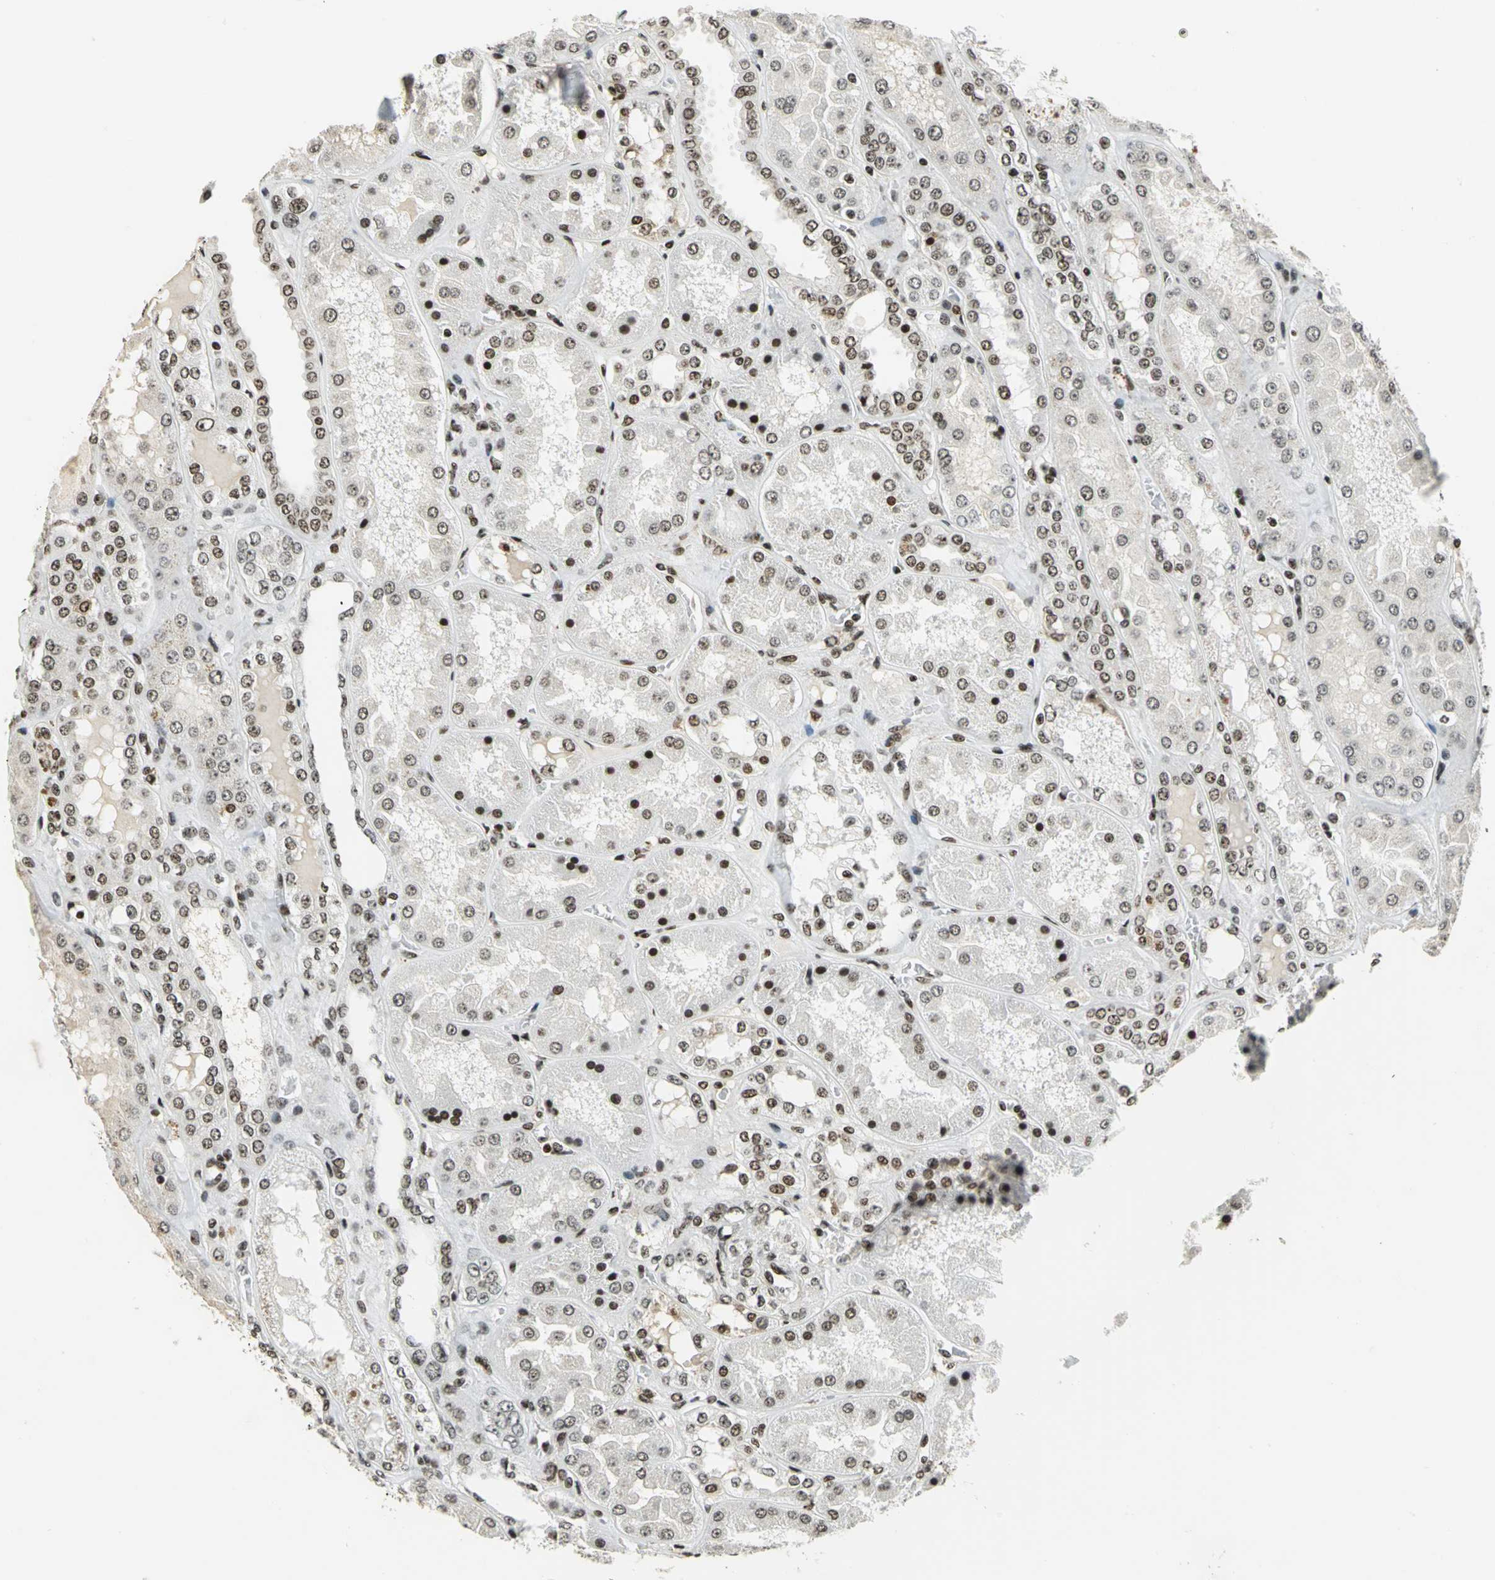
{"staining": {"intensity": "strong", "quantity": ">75%", "location": "nuclear"}, "tissue": "kidney", "cell_type": "Cells in glomeruli", "image_type": "normal", "snomed": [{"axis": "morphology", "description": "Normal tissue, NOS"}, {"axis": "topography", "description": "Kidney"}], "caption": "Strong nuclear protein positivity is seen in approximately >75% of cells in glomeruli in kidney.", "gene": "UBTF", "patient": {"sex": "female", "age": 56}}